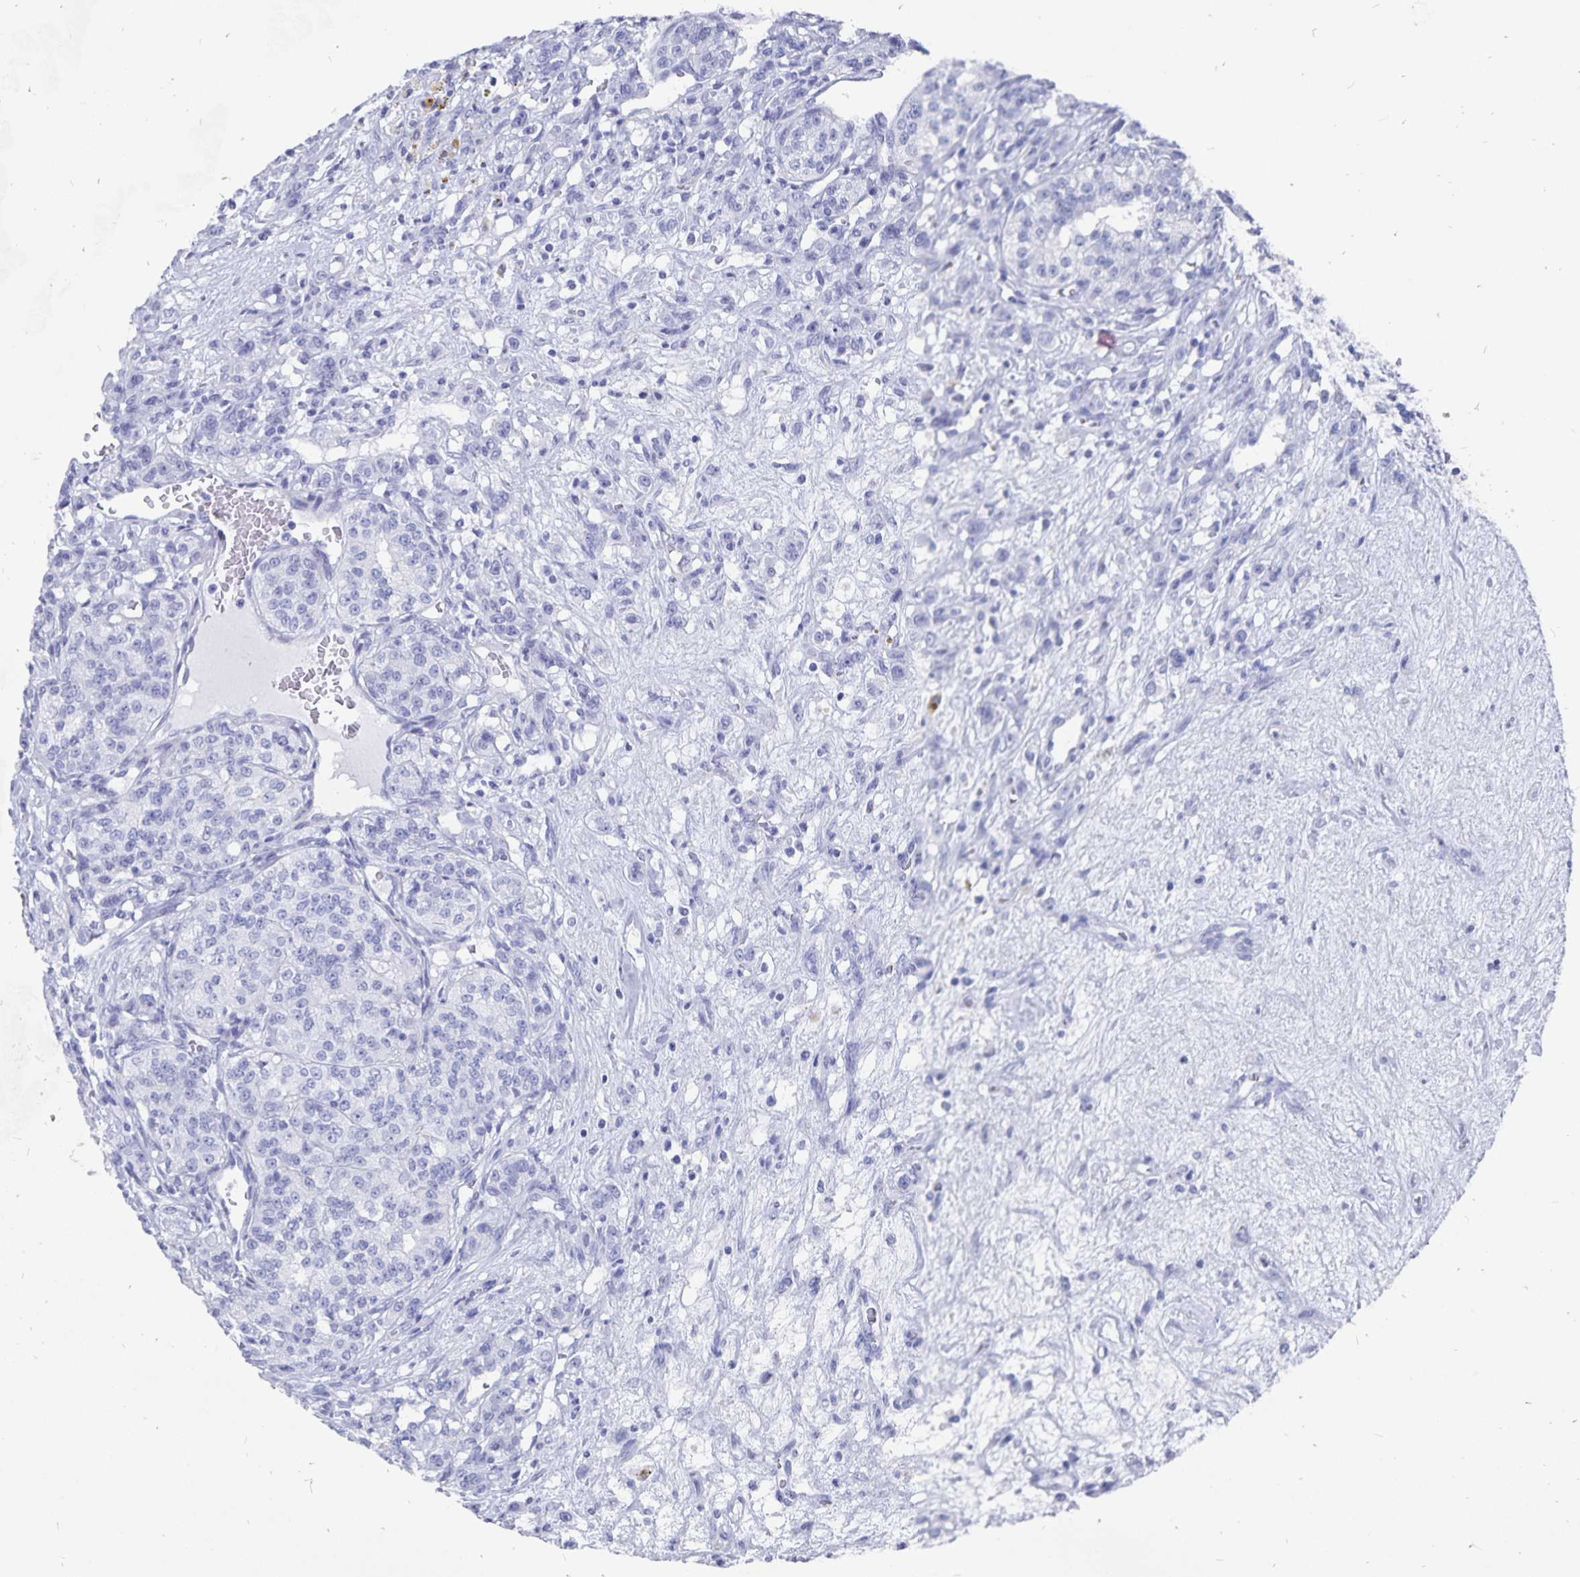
{"staining": {"intensity": "negative", "quantity": "none", "location": "none"}, "tissue": "renal cancer", "cell_type": "Tumor cells", "image_type": "cancer", "snomed": [{"axis": "morphology", "description": "Adenocarcinoma, NOS"}, {"axis": "topography", "description": "Kidney"}], "caption": "Protein analysis of adenocarcinoma (renal) exhibits no significant expression in tumor cells.", "gene": "ADH1A", "patient": {"sex": "female", "age": 63}}